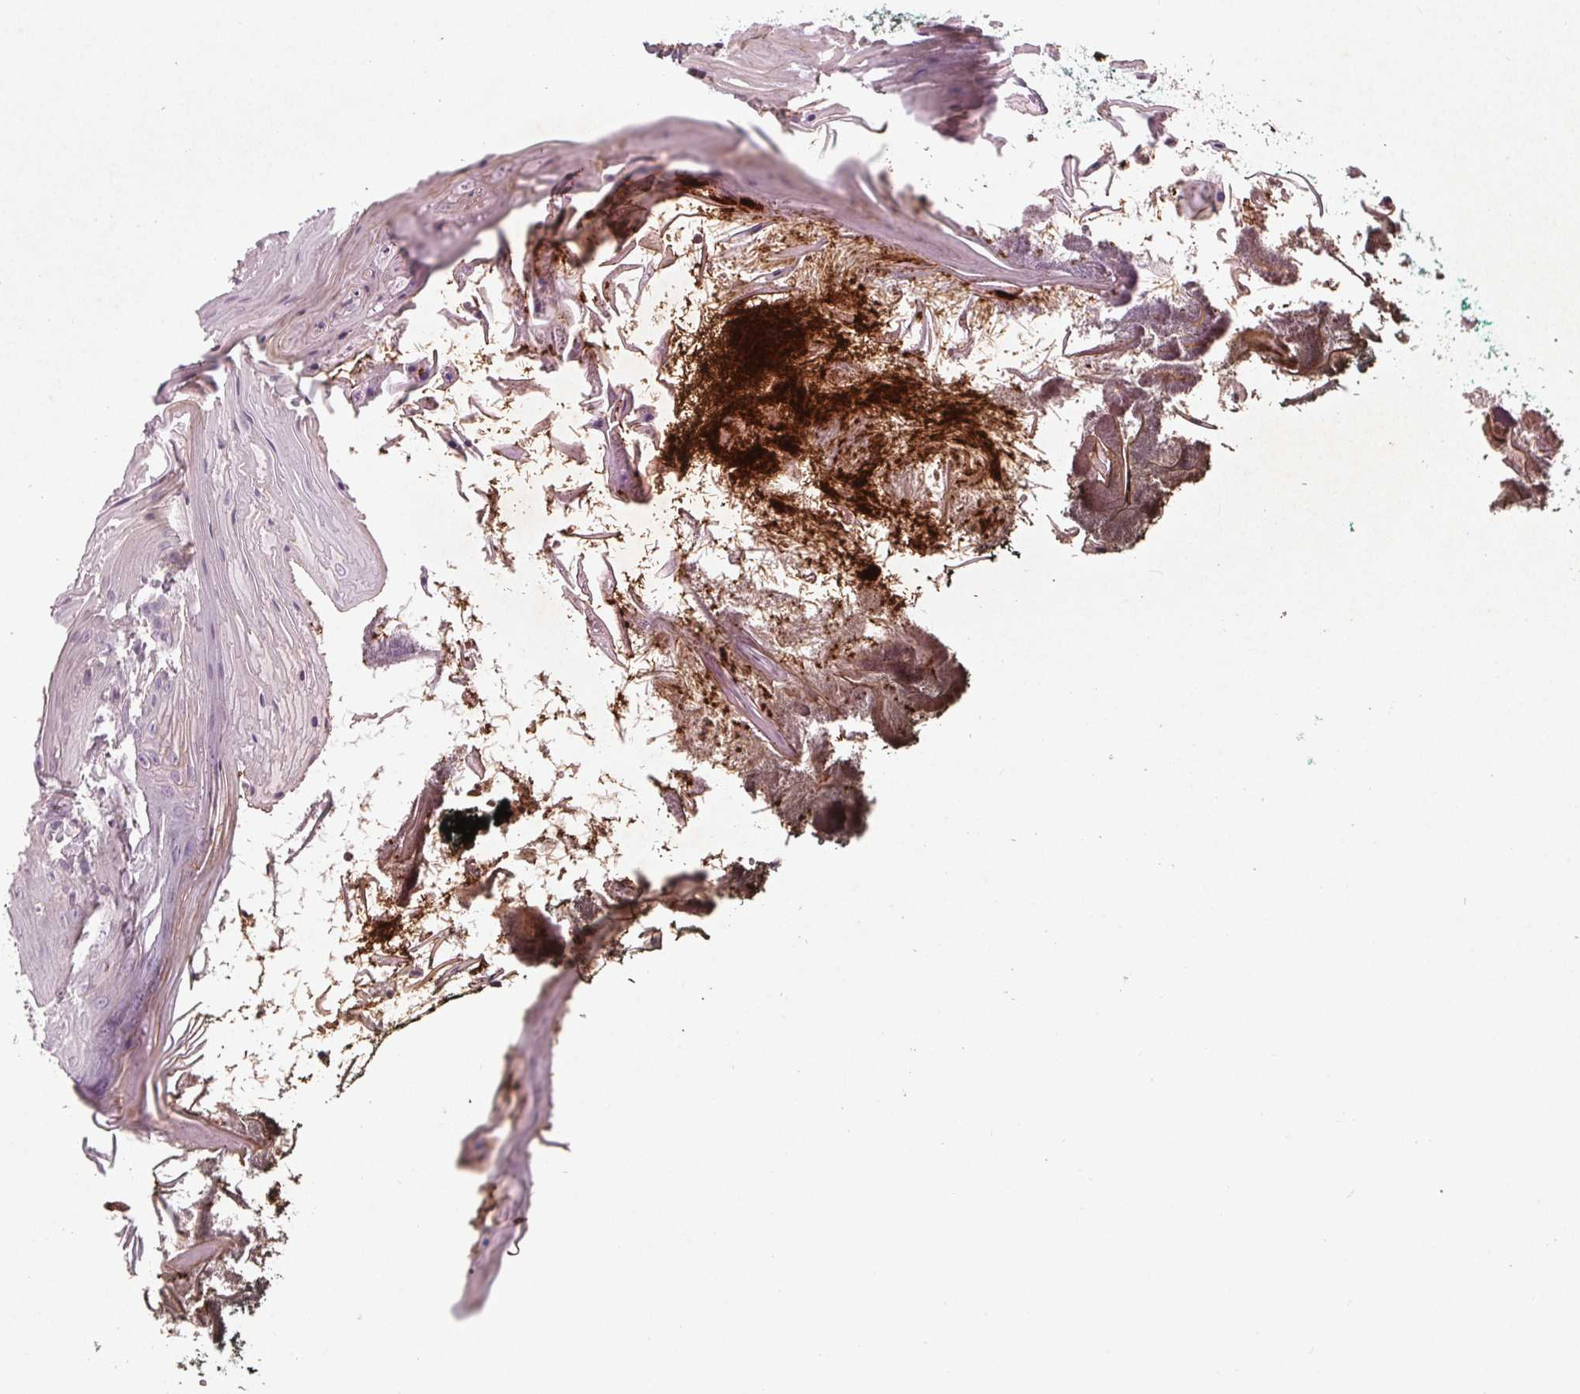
{"staining": {"intensity": "weak", "quantity": "25%-75%", "location": "cytoplasmic/membranous"}, "tissue": "oral mucosa", "cell_type": "Squamous epithelial cells", "image_type": "normal", "snomed": [{"axis": "morphology", "description": "Normal tissue, NOS"}, {"axis": "topography", "description": "Oral tissue"}], "caption": "DAB (3,3'-diaminobenzidine) immunohistochemical staining of normal human oral mucosa exhibits weak cytoplasmic/membranous protein positivity in about 25%-75% of squamous epithelial cells.", "gene": "ZNF605", "patient": {"sex": "male", "age": 9}}